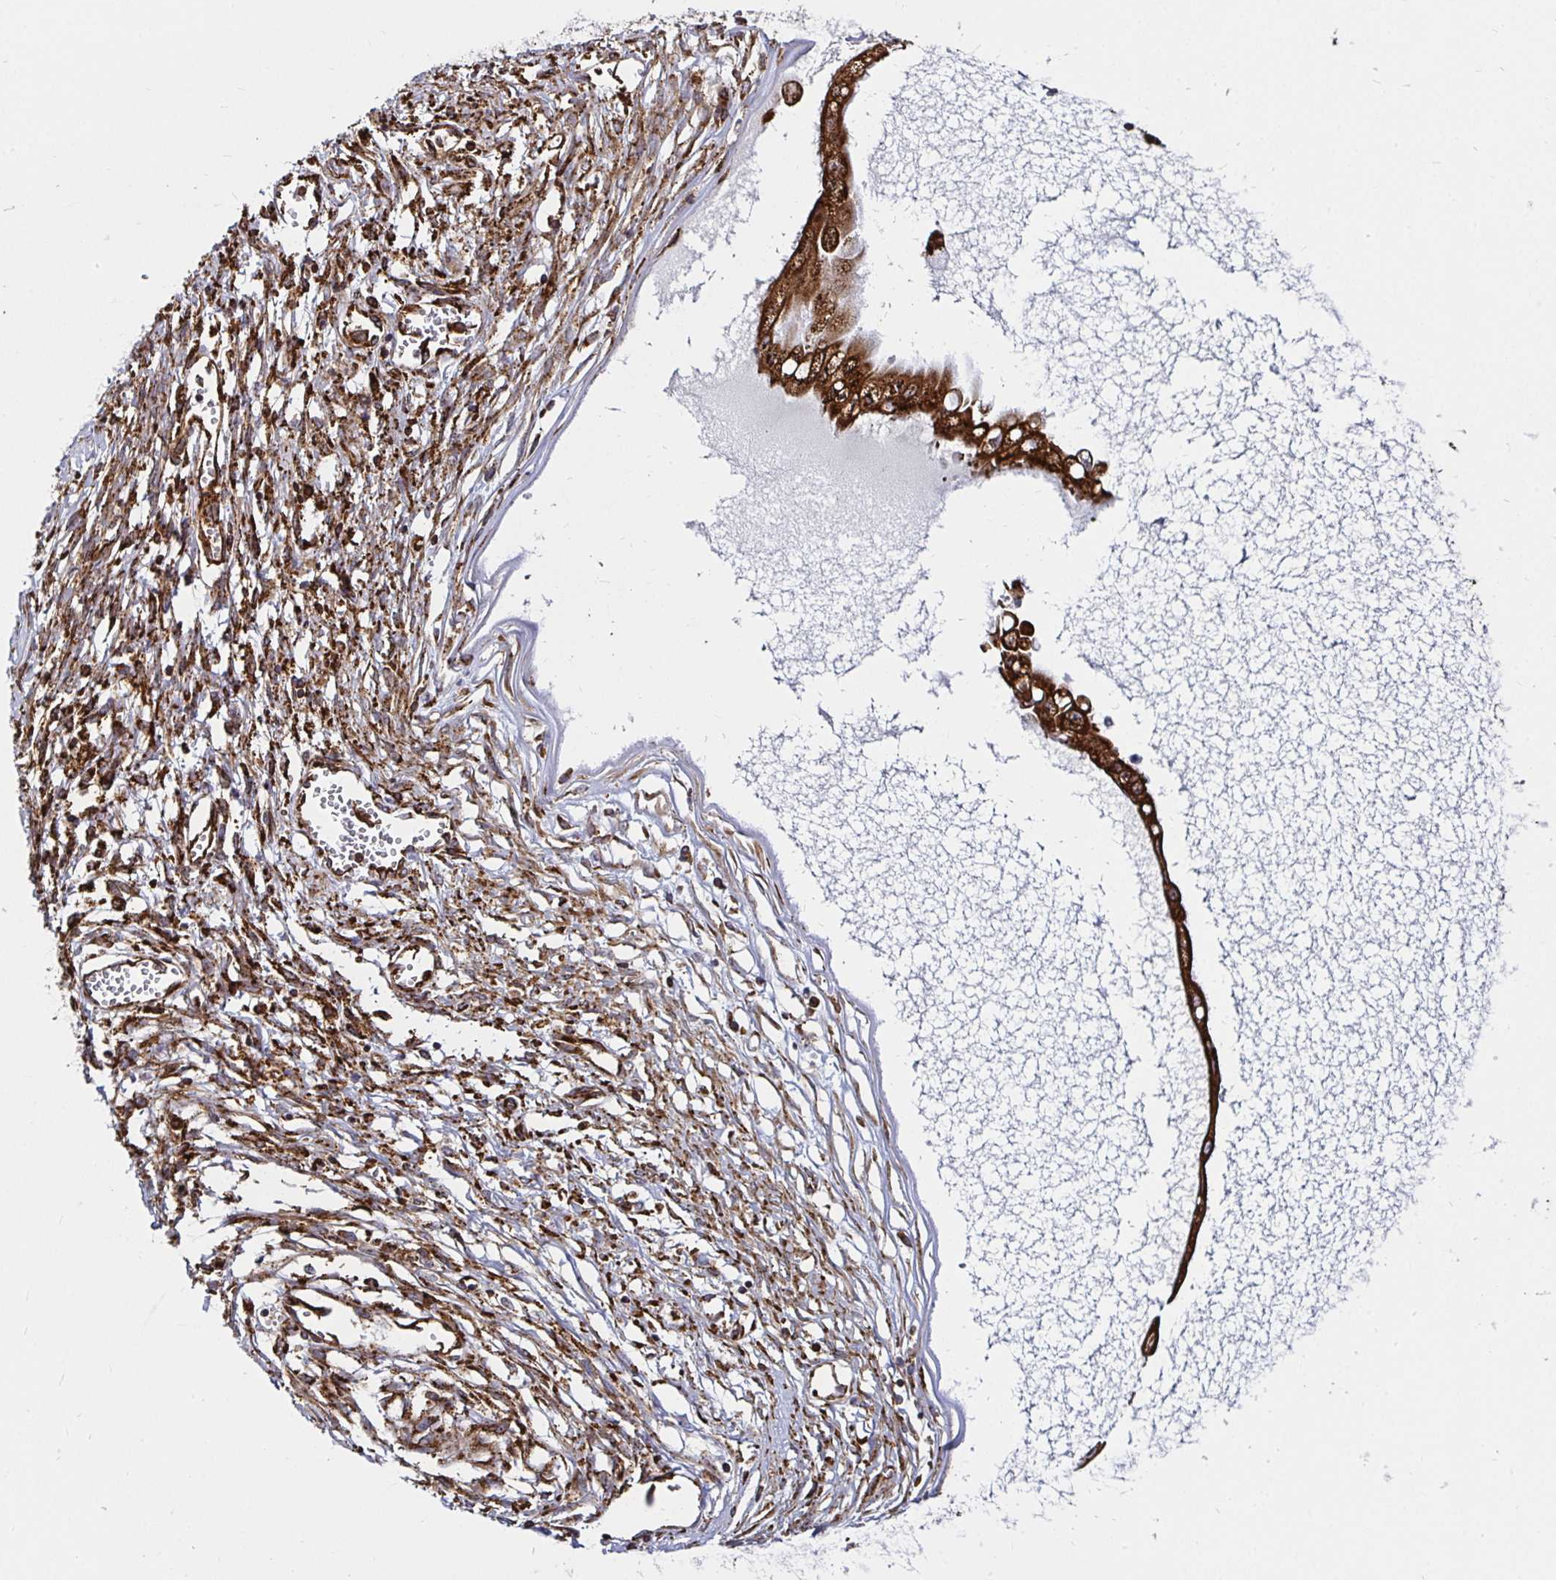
{"staining": {"intensity": "strong", "quantity": ">75%", "location": "cytoplasmic/membranous"}, "tissue": "ovarian cancer", "cell_type": "Tumor cells", "image_type": "cancer", "snomed": [{"axis": "morphology", "description": "Cystadenocarcinoma, mucinous, NOS"}, {"axis": "topography", "description": "Ovary"}], "caption": "IHC of human ovarian cancer shows high levels of strong cytoplasmic/membranous staining in about >75% of tumor cells.", "gene": "SMYD3", "patient": {"sex": "female", "age": 34}}